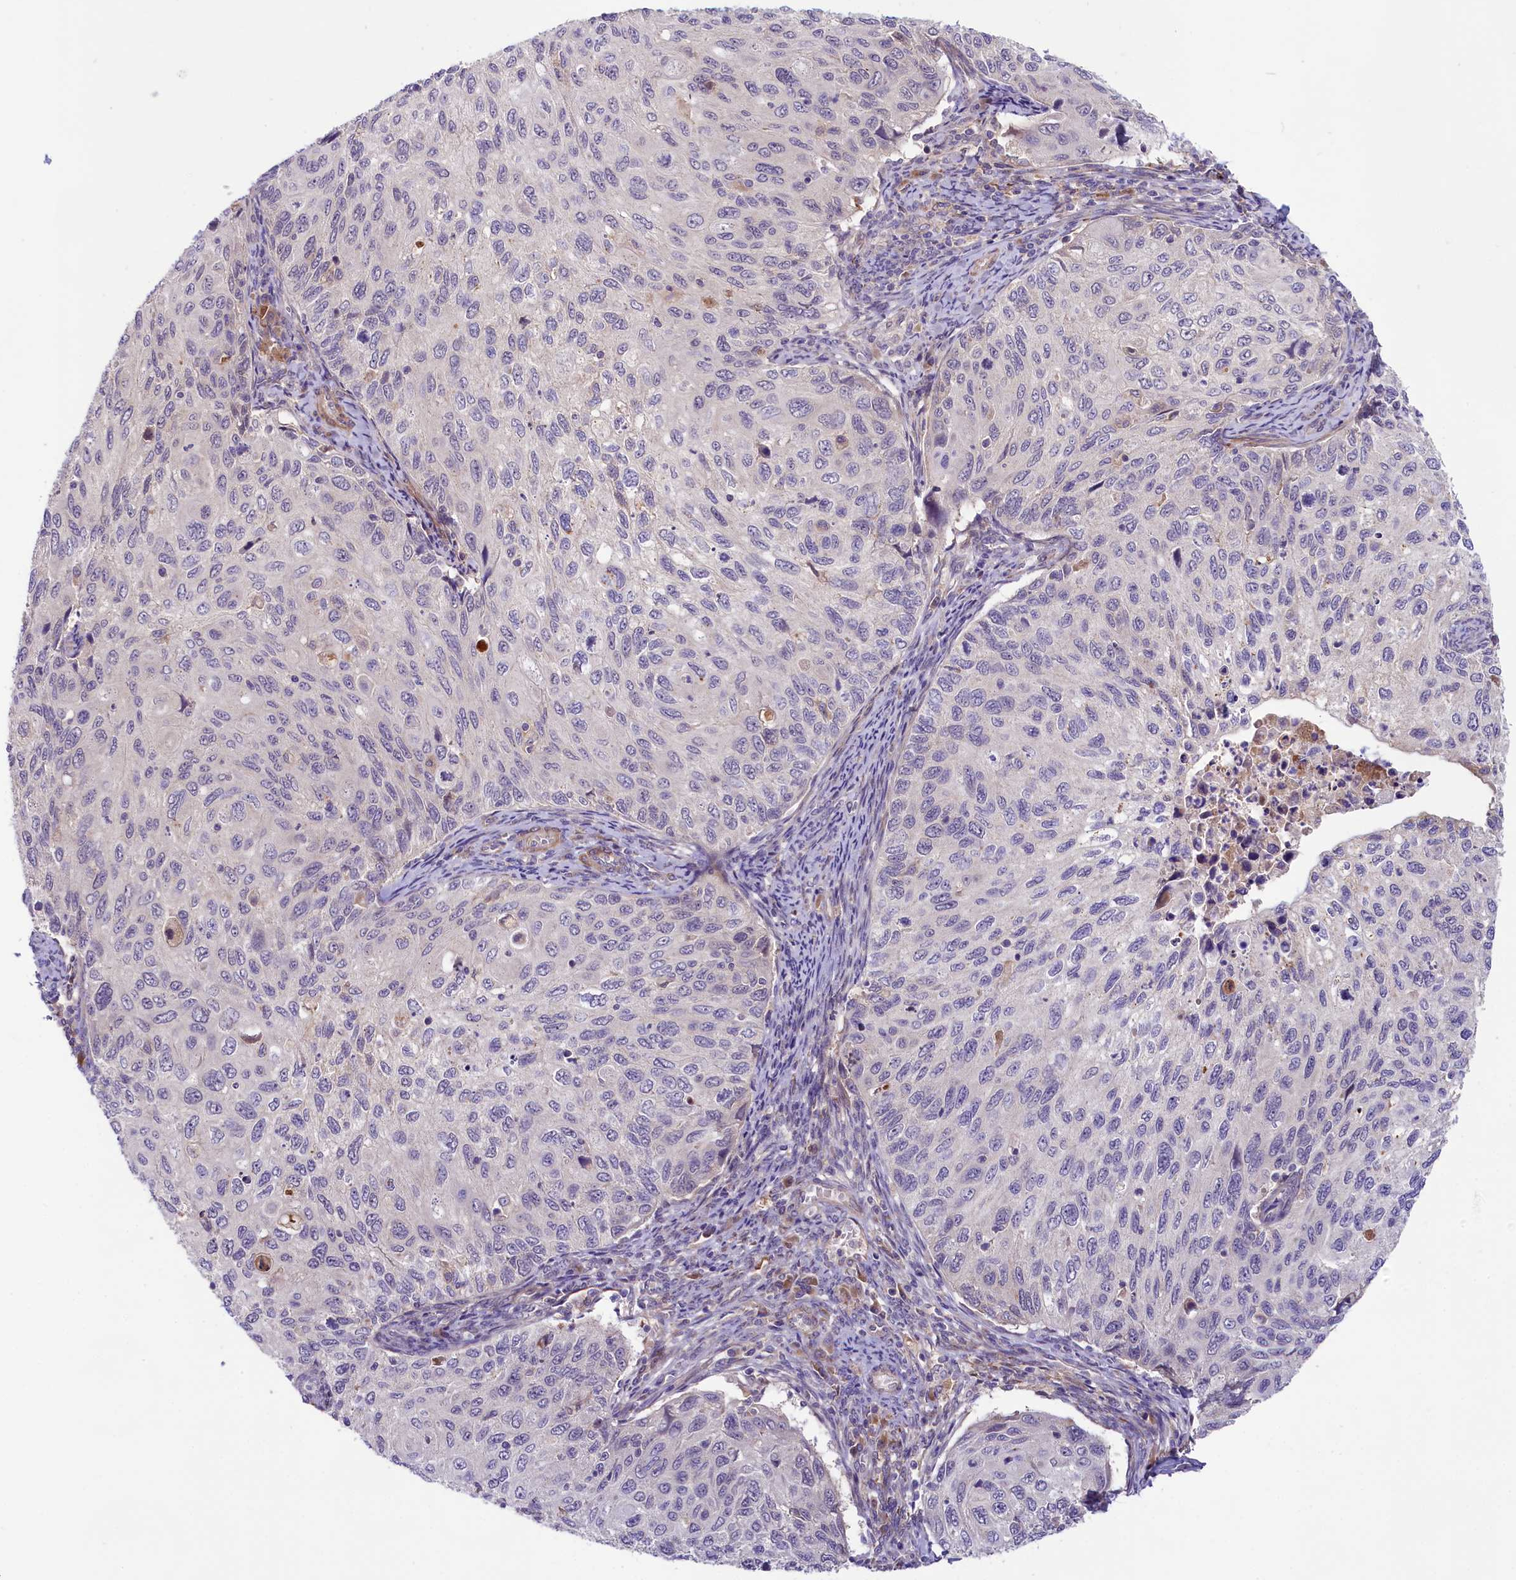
{"staining": {"intensity": "negative", "quantity": "none", "location": "none"}, "tissue": "cervical cancer", "cell_type": "Tumor cells", "image_type": "cancer", "snomed": [{"axis": "morphology", "description": "Squamous cell carcinoma, NOS"}, {"axis": "topography", "description": "Cervix"}], "caption": "Cervical squamous cell carcinoma stained for a protein using IHC displays no staining tumor cells.", "gene": "COG8", "patient": {"sex": "female", "age": 70}}